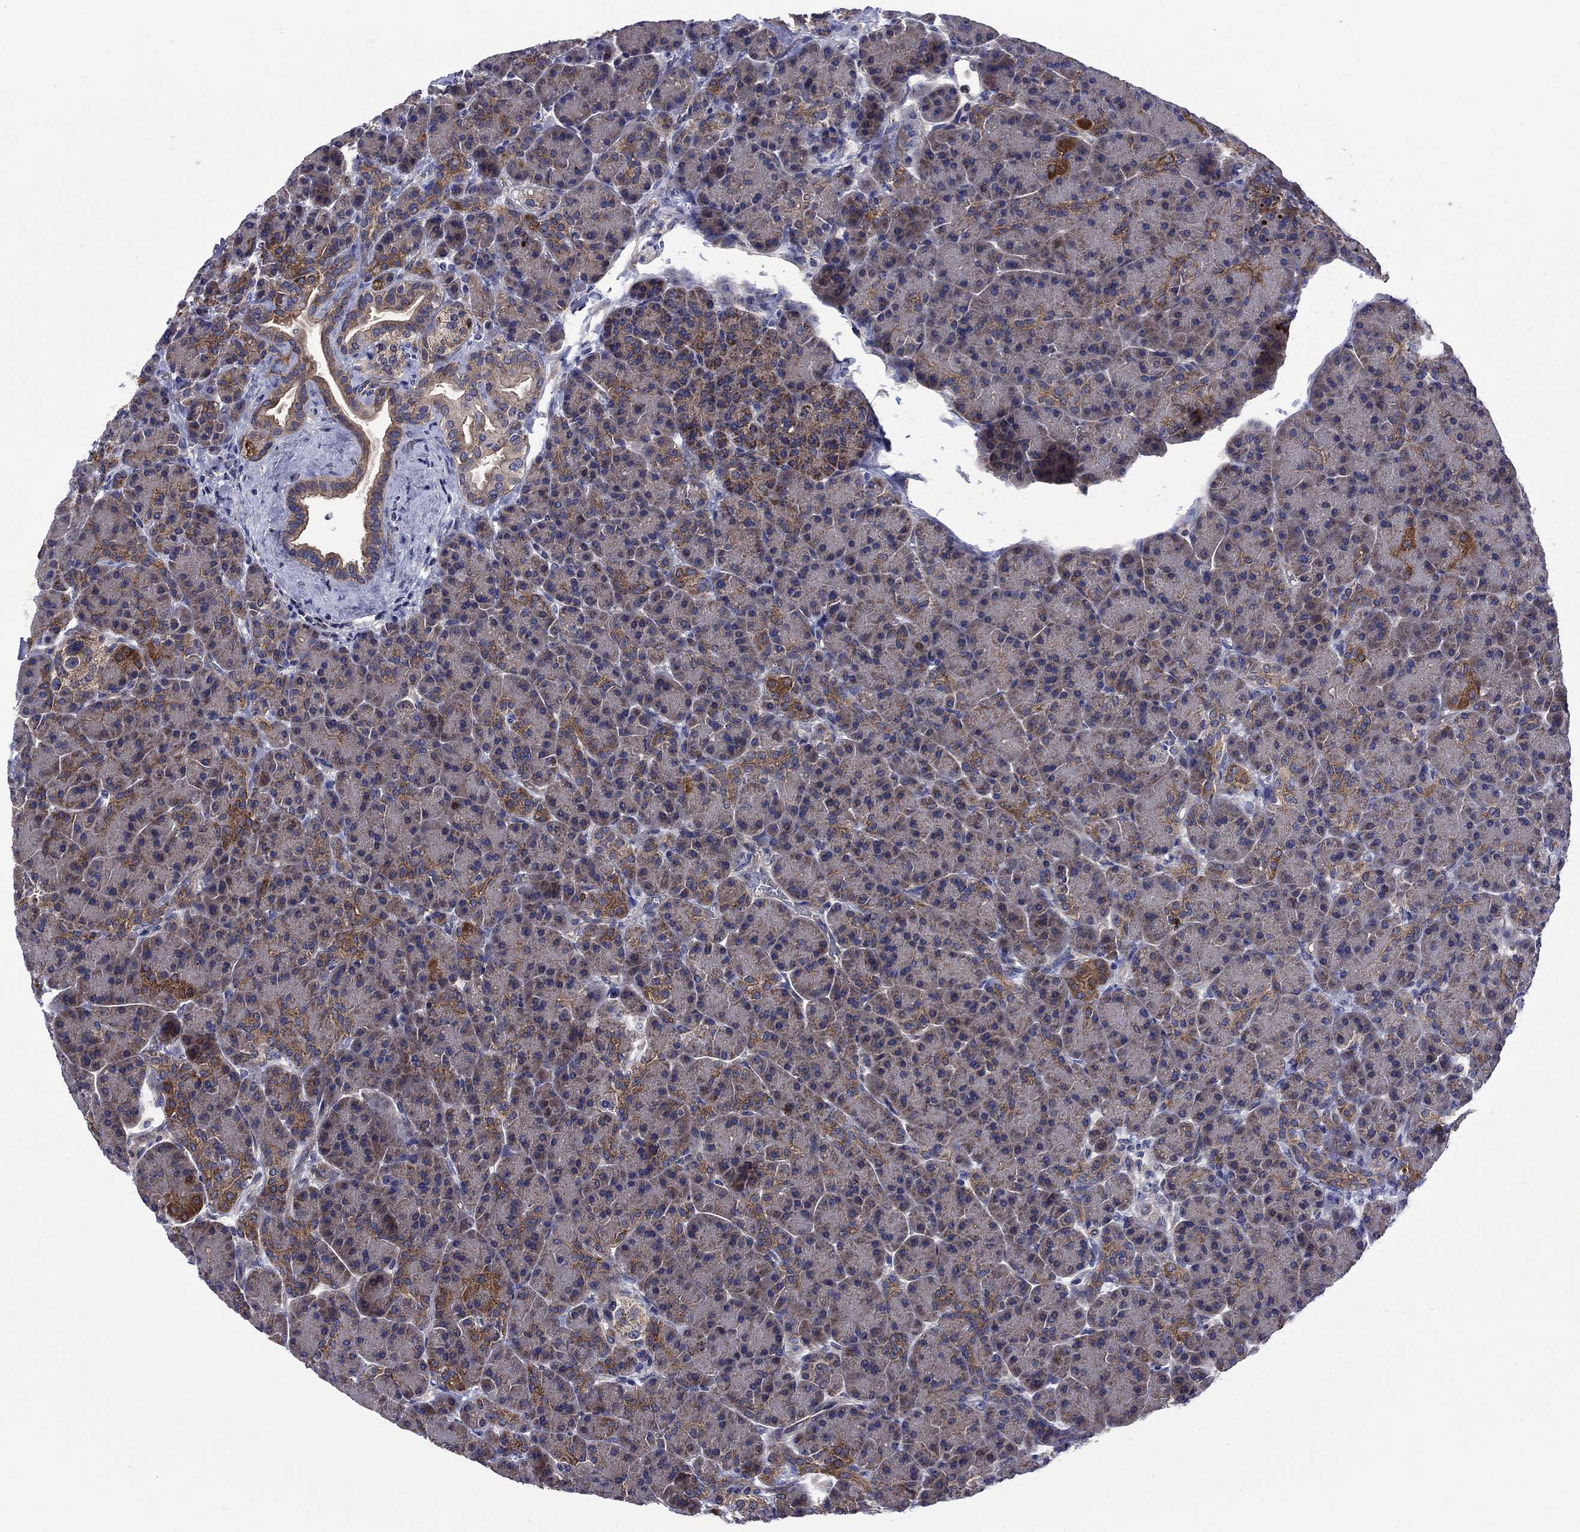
{"staining": {"intensity": "moderate", "quantity": "<25%", "location": "cytoplasmic/membranous"}, "tissue": "pancreas", "cell_type": "Exocrine glandular cells", "image_type": "normal", "snomed": [{"axis": "morphology", "description": "Normal tissue, NOS"}, {"axis": "topography", "description": "Pancreas"}], "caption": "The photomicrograph shows immunohistochemical staining of unremarkable pancreas. There is moderate cytoplasmic/membranous expression is appreciated in about <25% of exocrine glandular cells.", "gene": "KIF22", "patient": {"sex": "female", "age": 63}}